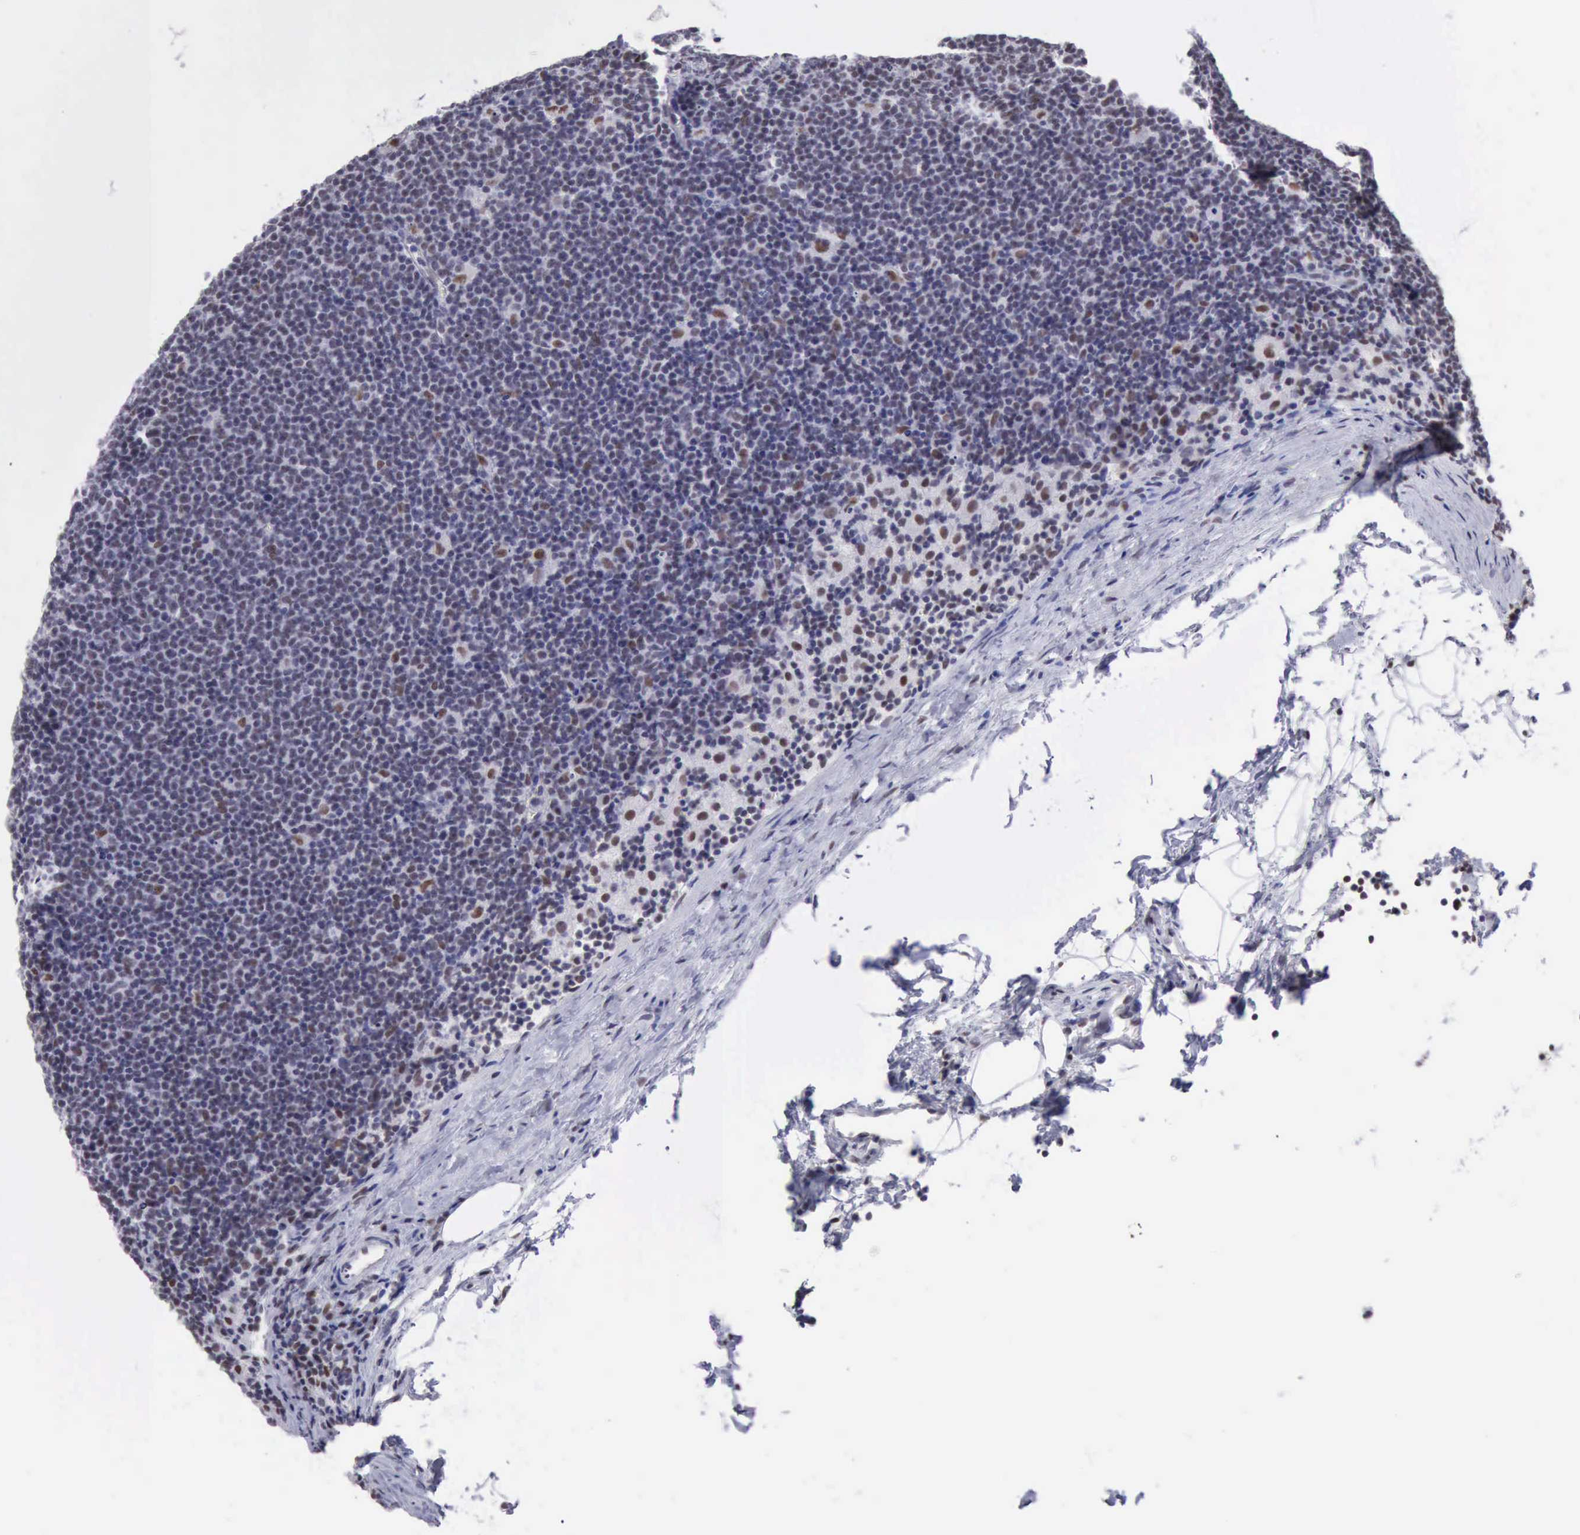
{"staining": {"intensity": "weak", "quantity": "<25%", "location": "nuclear"}, "tissue": "lymphoma", "cell_type": "Tumor cells", "image_type": "cancer", "snomed": [{"axis": "morphology", "description": "Malignant lymphoma, non-Hodgkin's type, Low grade"}, {"axis": "topography", "description": "Lymph node"}], "caption": "This is an immunohistochemistry (IHC) micrograph of human lymphoma. There is no positivity in tumor cells.", "gene": "ERCC4", "patient": {"sex": "male", "age": 65}}